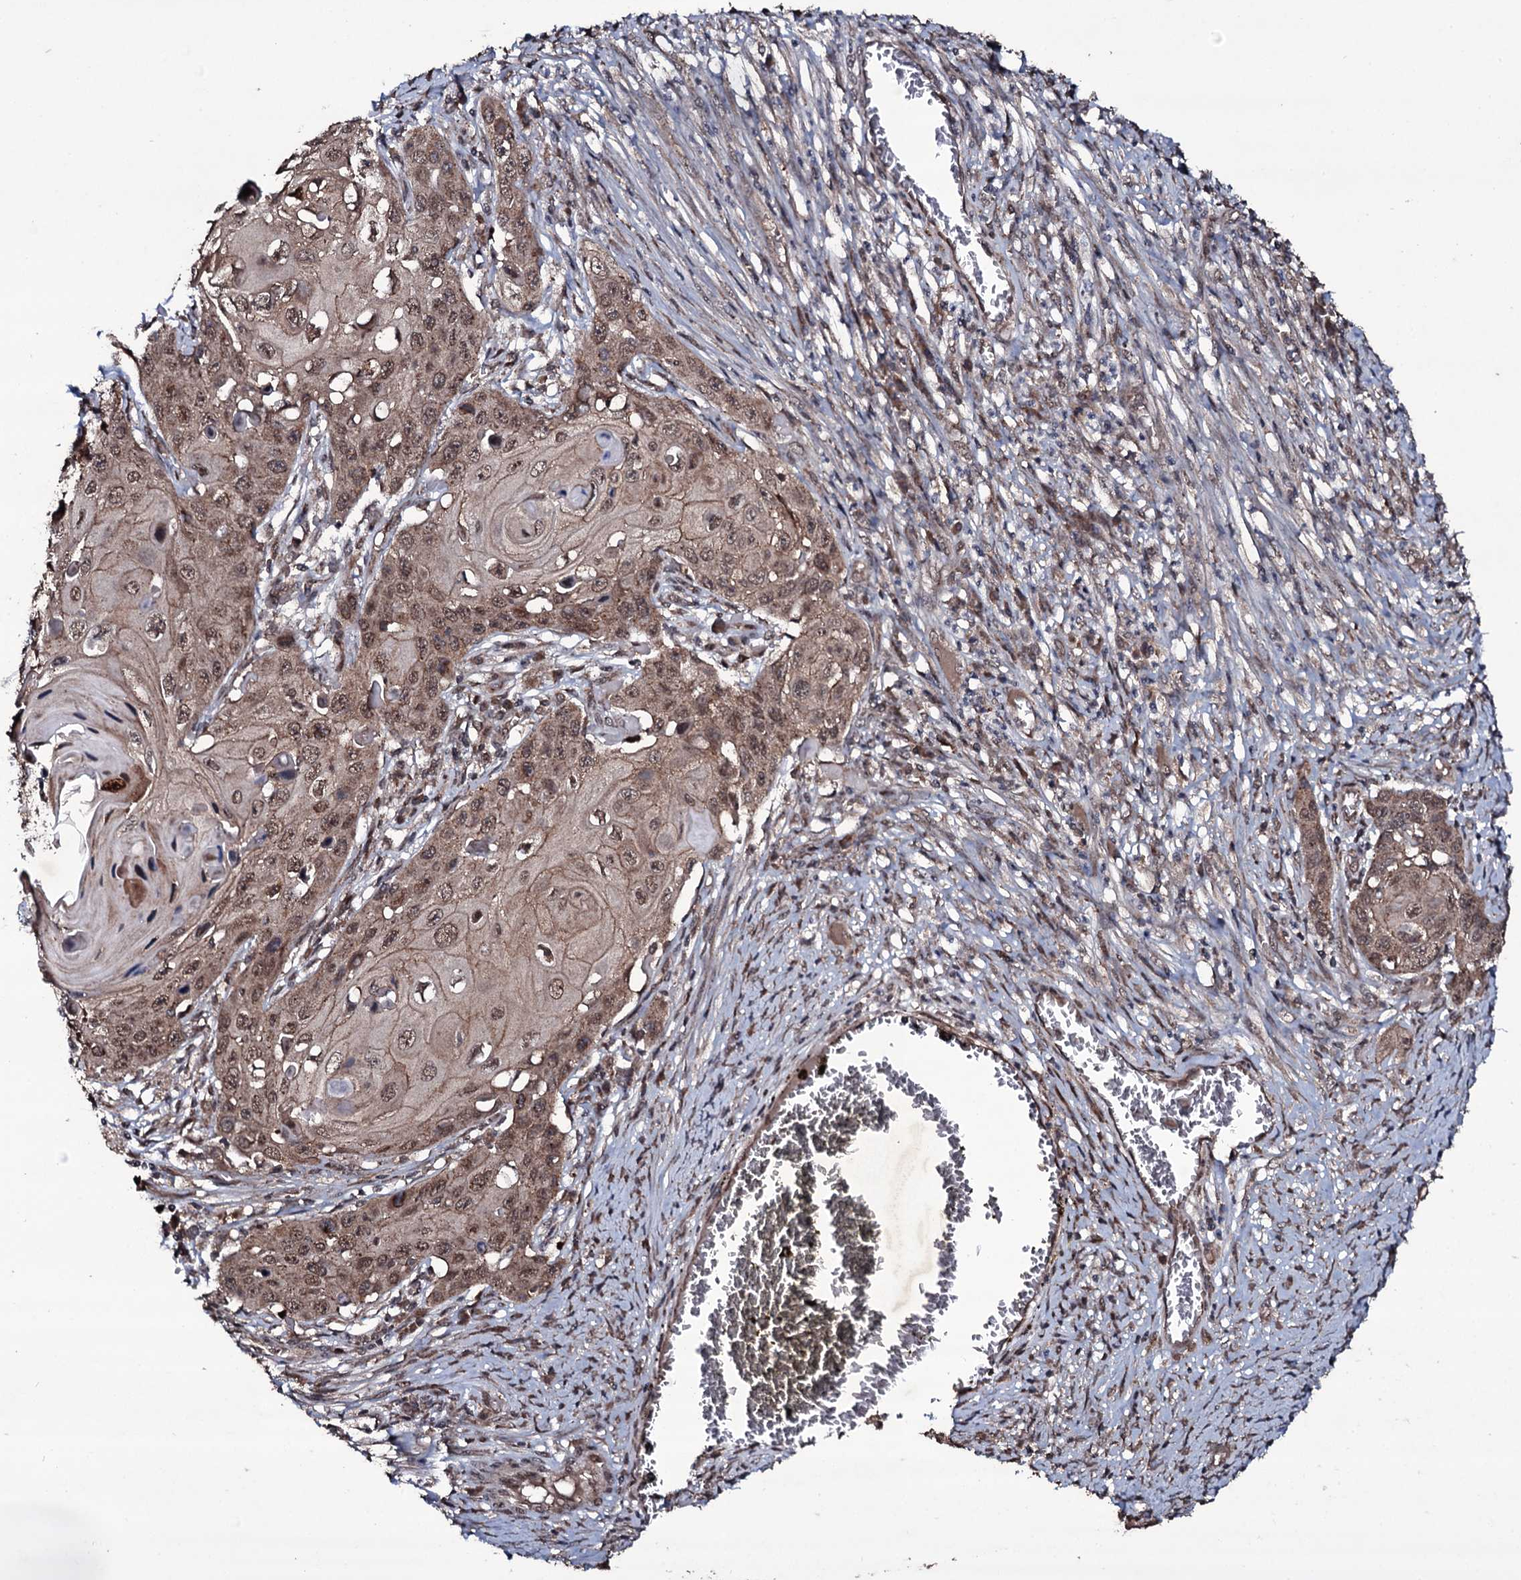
{"staining": {"intensity": "moderate", "quantity": ">75%", "location": "cytoplasmic/membranous,nuclear"}, "tissue": "skin cancer", "cell_type": "Tumor cells", "image_type": "cancer", "snomed": [{"axis": "morphology", "description": "Squamous cell carcinoma, NOS"}, {"axis": "topography", "description": "Skin"}], "caption": "Skin cancer (squamous cell carcinoma) stained with a brown dye exhibits moderate cytoplasmic/membranous and nuclear positive staining in approximately >75% of tumor cells.", "gene": "MRPS31", "patient": {"sex": "male", "age": 55}}